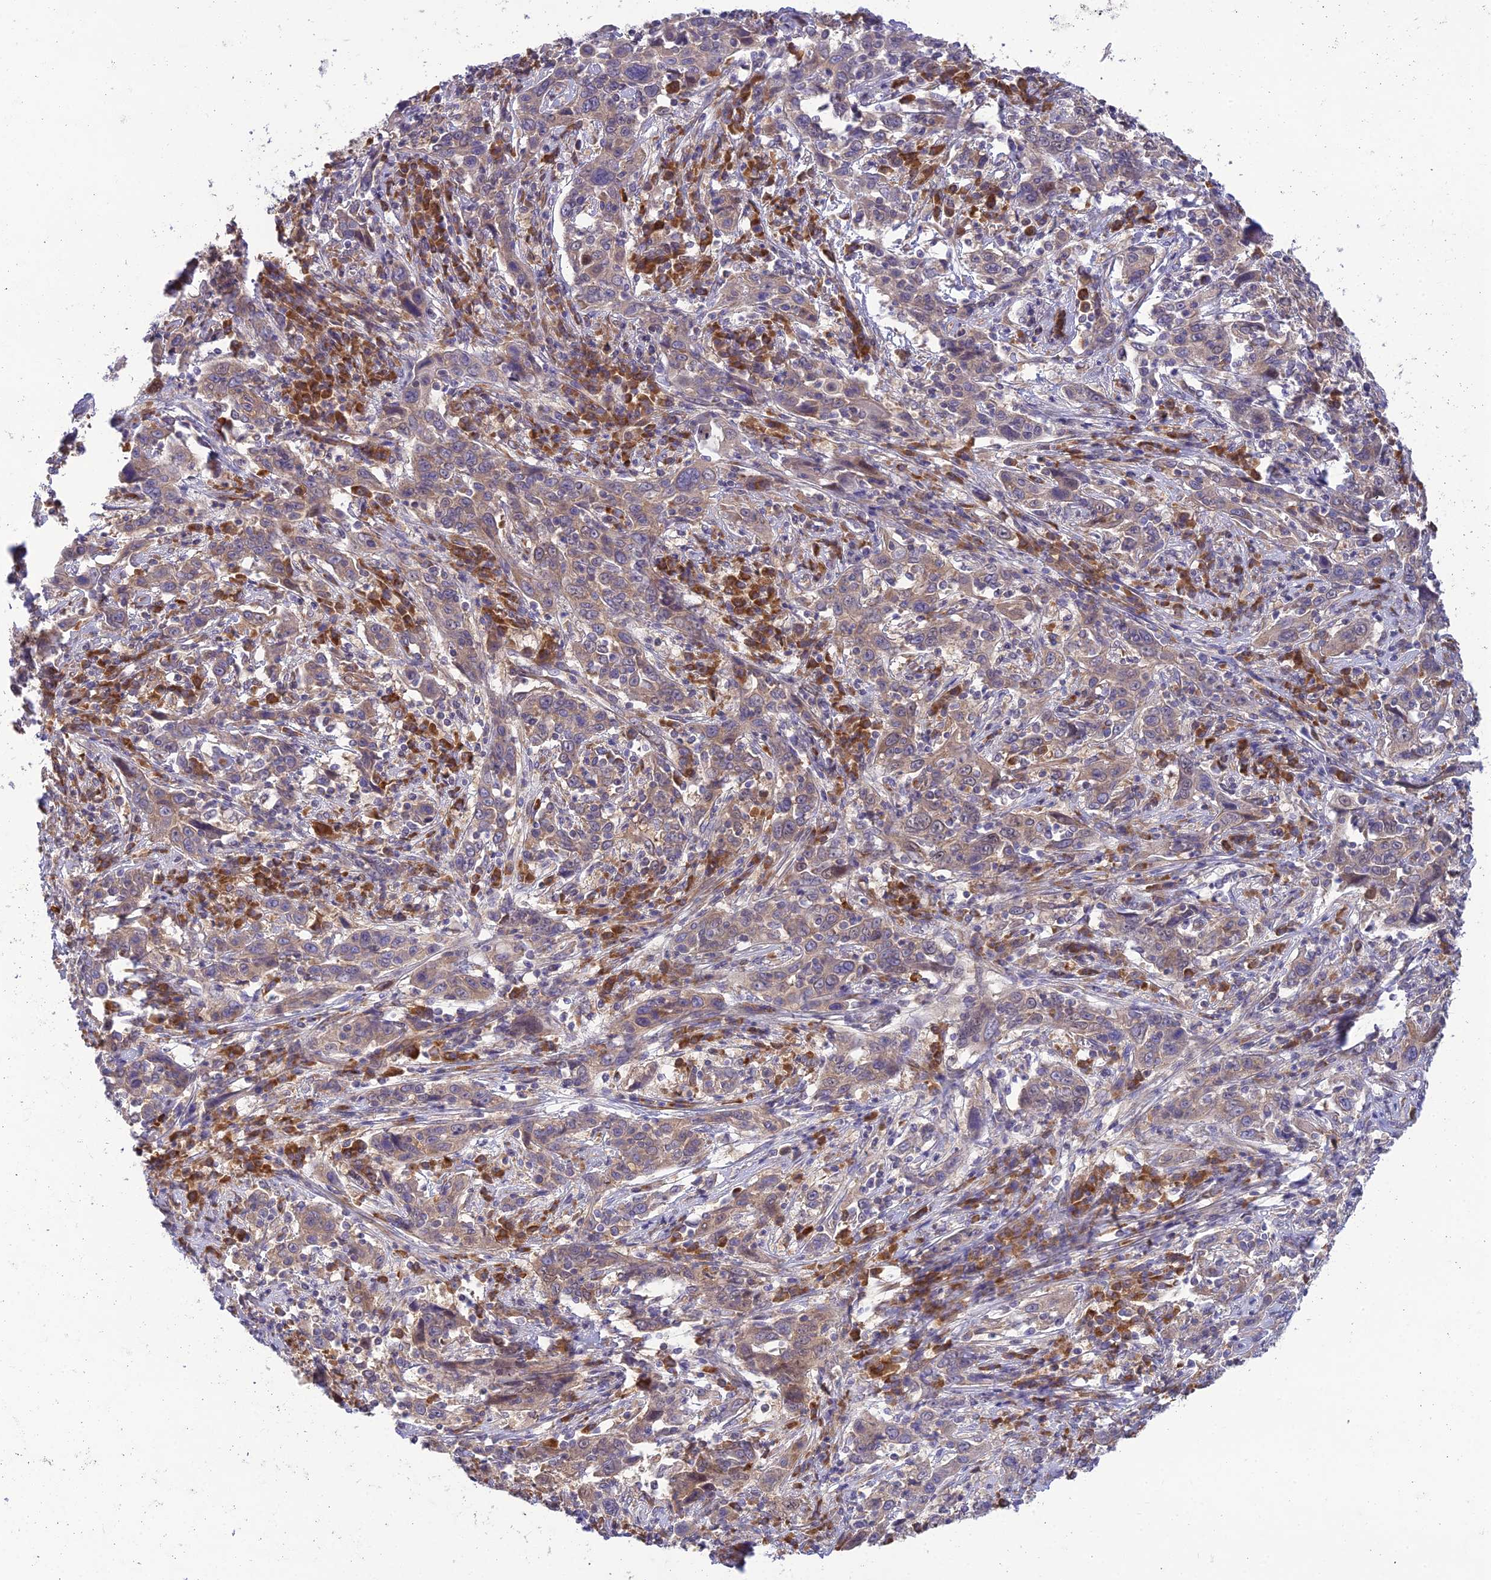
{"staining": {"intensity": "weak", "quantity": "25%-75%", "location": "cytoplasmic/membranous"}, "tissue": "cervical cancer", "cell_type": "Tumor cells", "image_type": "cancer", "snomed": [{"axis": "morphology", "description": "Squamous cell carcinoma, NOS"}, {"axis": "topography", "description": "Cervix"}], "caption": "Human cervical cancer (squamous cell carcinoma) stained with a brown dye shows weak cytoplasmic/membranous positive expression in about 25%-75% of tumor cells.", "gene": "CLCN7", "patient": {"sex": "female", "age": 46}}